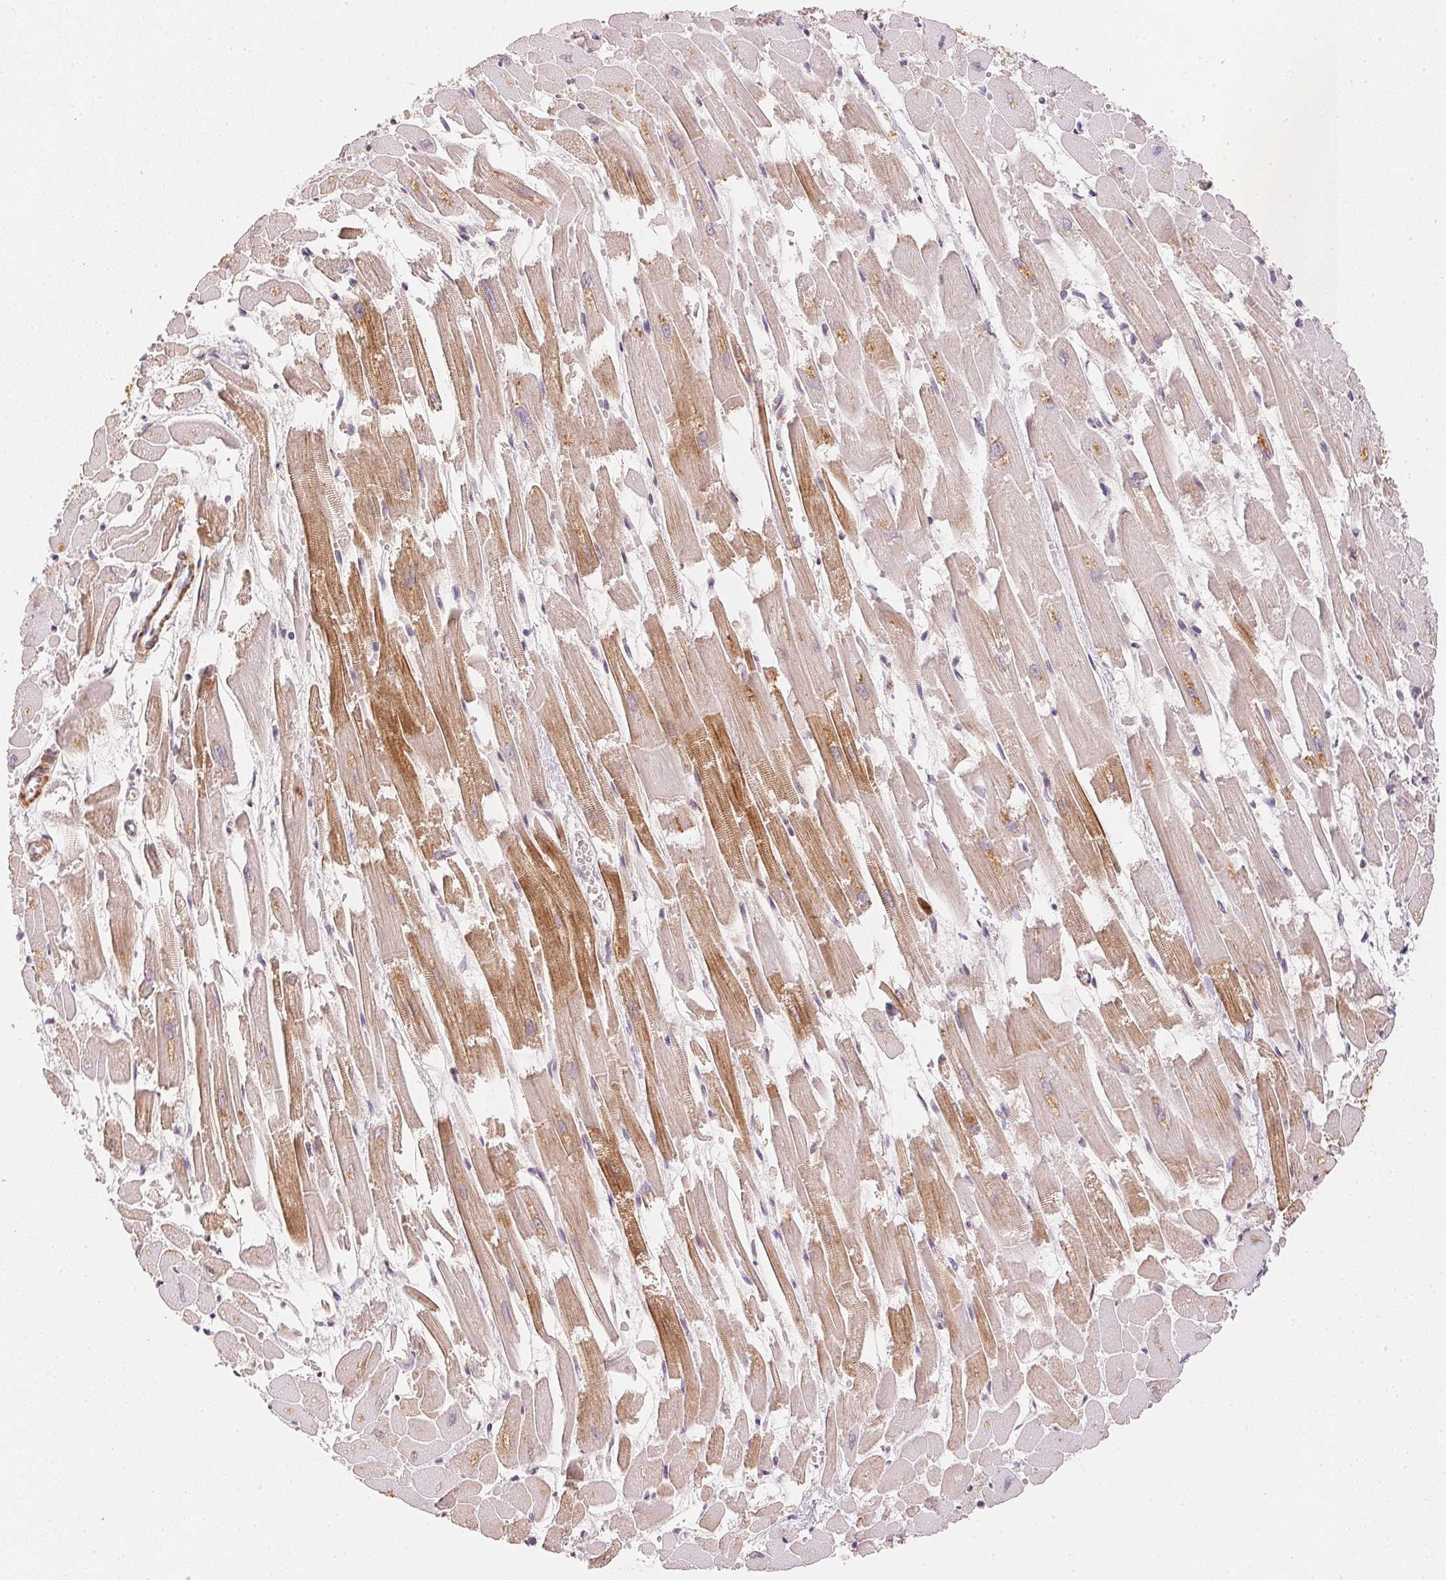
{"staining": {"intensity": "strong", "quantity": "25%-75%", "location": "cytoplasmic/membranous"}, "tissue": "heart muscle", "cell_type": "Cardiomyocytes", "image_type": "normal", "snomed": [{"axis": "morphology", "description": "Normal tissue, NOS"}, {"axis": "topography", "description": "Heart"}], "caption": "Brown immunohistochemical staining in benign human heart muscle shows strong cytoplasmic/membranous positivity in approximately 25%-75% of cardiomyocytes. (DAB = brown stain, brightfield microscopy at high magnification).", "gene": "SMTN", "patient": {"sex": "female", "age": 52}}